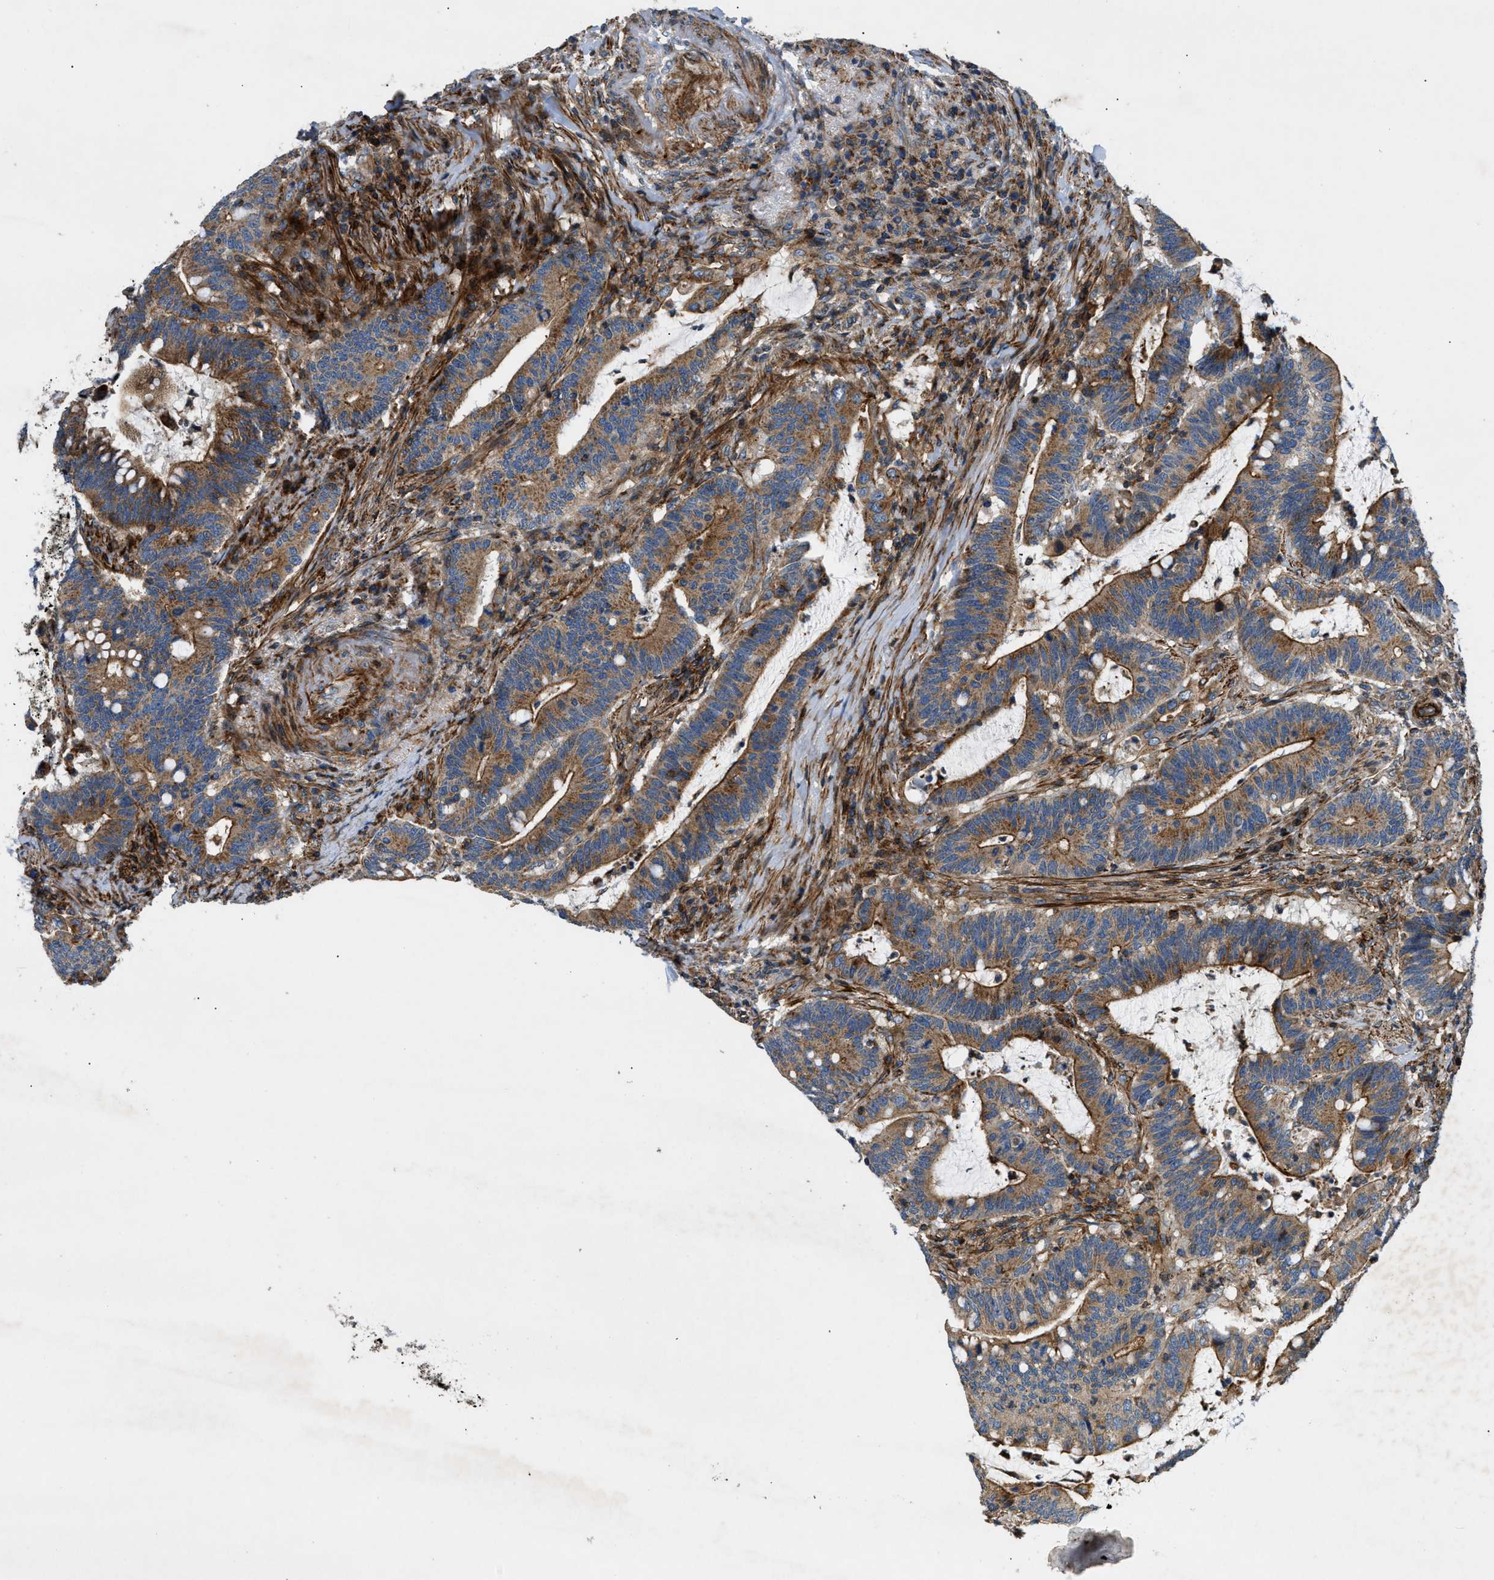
{"staining": {"intensity": "moderate", "quantity": ">75%", "location": "cytoplasmic/membranous"}, "tissue": "colorectal cancer", "cell_type": "Tumor cells", "image_type": "cancer", "snomed": [{"axis": "morphology", "description": "Normal tissue, NOS"}, {"axis": "morphology", "description": "Adenocarcinoma, NOS"}, {"axis": "topography", "description": "Colon"}], "caption": "Immunohistochemistry of human adenocarcinoma (colorectal) demonstrates medium levels of moderate cytoplasmic/membranous positivity in approximately >75% of tumor cells.", "gene": "DHODH", "patient": {"sex": "female", "age": 66}}